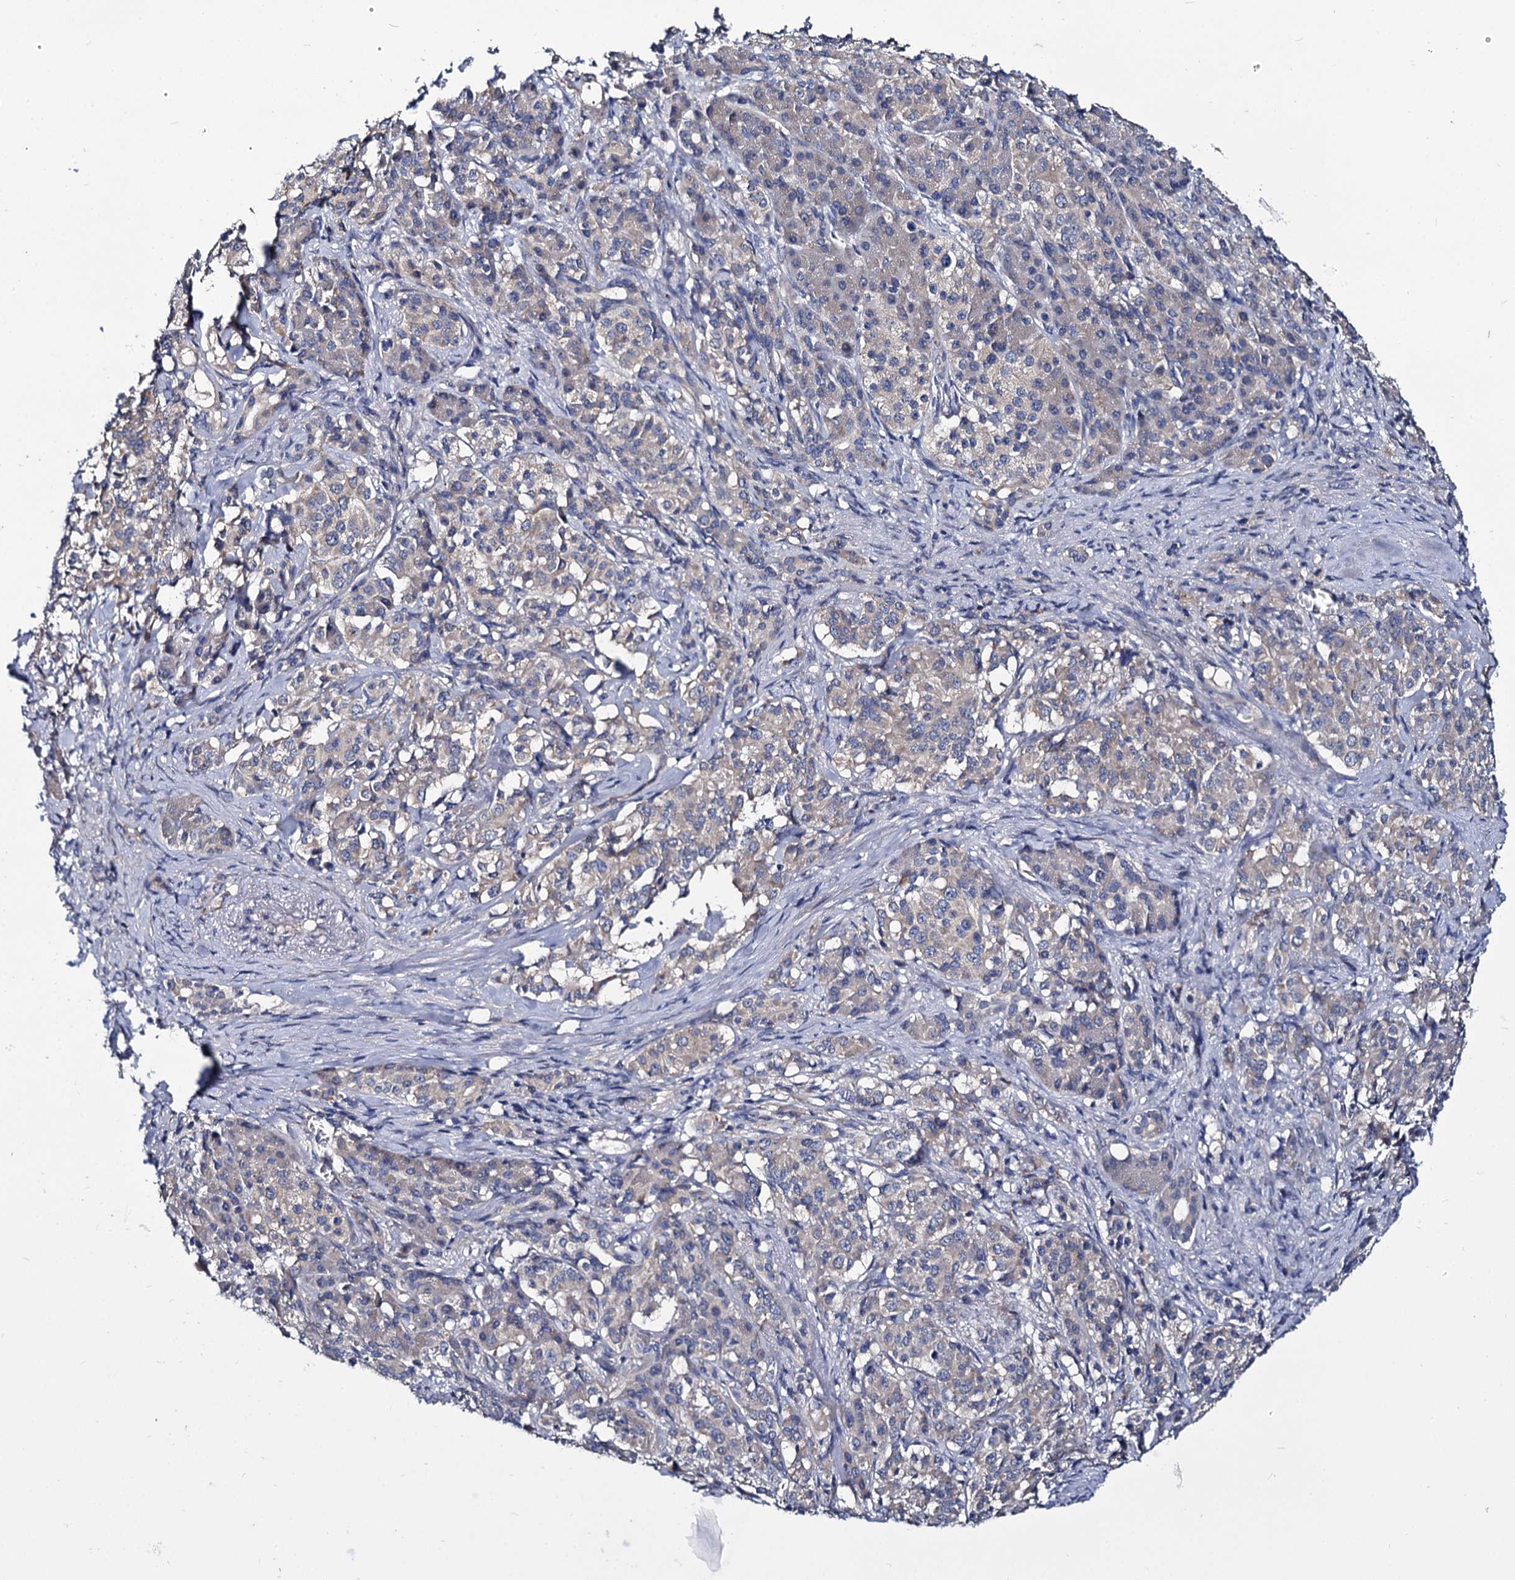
{"staining": {"intensity": "negative", "quantity": "none", "location": "none"}, "tissue": "pancreatic cancer", "cell_type": "Tumor cells", "image_type": "cancer", "snomed": [{"axis": "morphology", "description": "Adenocarcinoma, NOS"}, {"axis": "topography", "description": "Pancreas"}], "caption": "Immunohistochemistry (IHC) photomicrograph of neoplastic tissue: human pancreatic adenocarcinoma stained with DAB displays no significant protein expression in tumor cells.", "gene": "PANX2", "patient": {"sex": "female", "age": 74}}